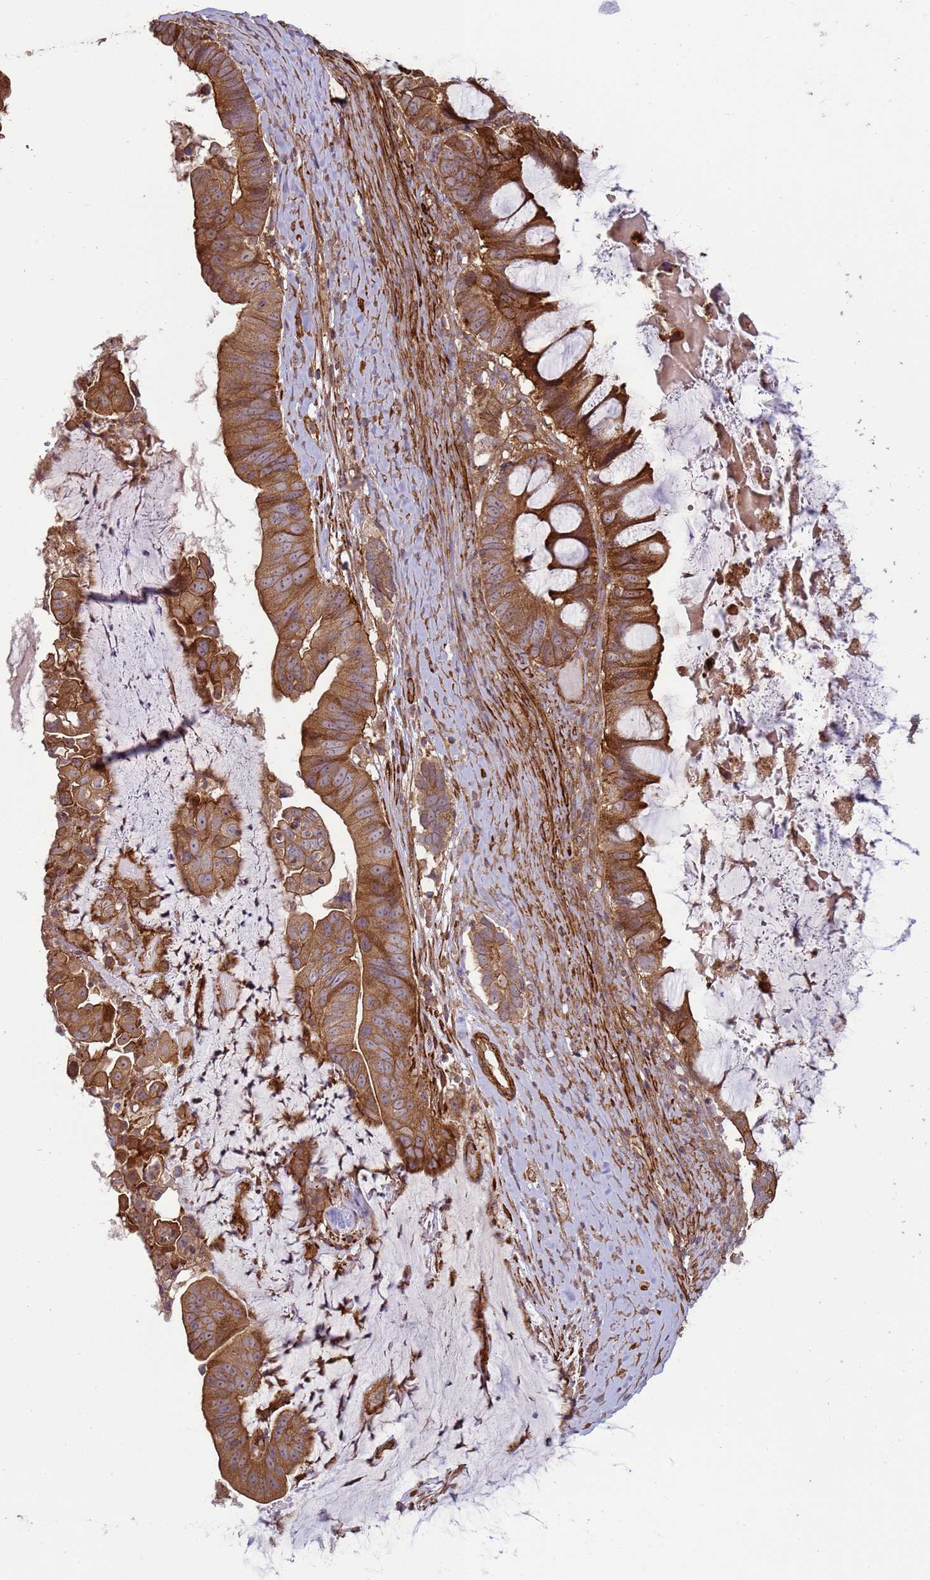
{"staining": {"intensity": "strong", "quantity": ">75%", "location": "cytoplasmic/membranous"}, "tissue": "ovarian cancer", "cell_type": "Tumor cells", "image_type": "cancer", "snomed": [{"axis": "morphology", "description": "Cystadenocarcinoma, mucinous, NOS"}, {"axis": "topography", "description": "Ovary"}], "caption": "Immunohistochemistry staining of ovarian cancer (mucinous cystadenocarcinoma), which reveals high levels of strong cytoplasmic/membranous expression in approximately >75% of tumor cells indicating strong cytoplasmic/membranous protein expression. The staining was performed using DAB (3,3'-diaminobenzidine) (brown) for protein detection and nuclei were counterstained in hematoxylin (blue).", "gene": "CNOT1", "patient": {"sex": "female", "age": 61}}